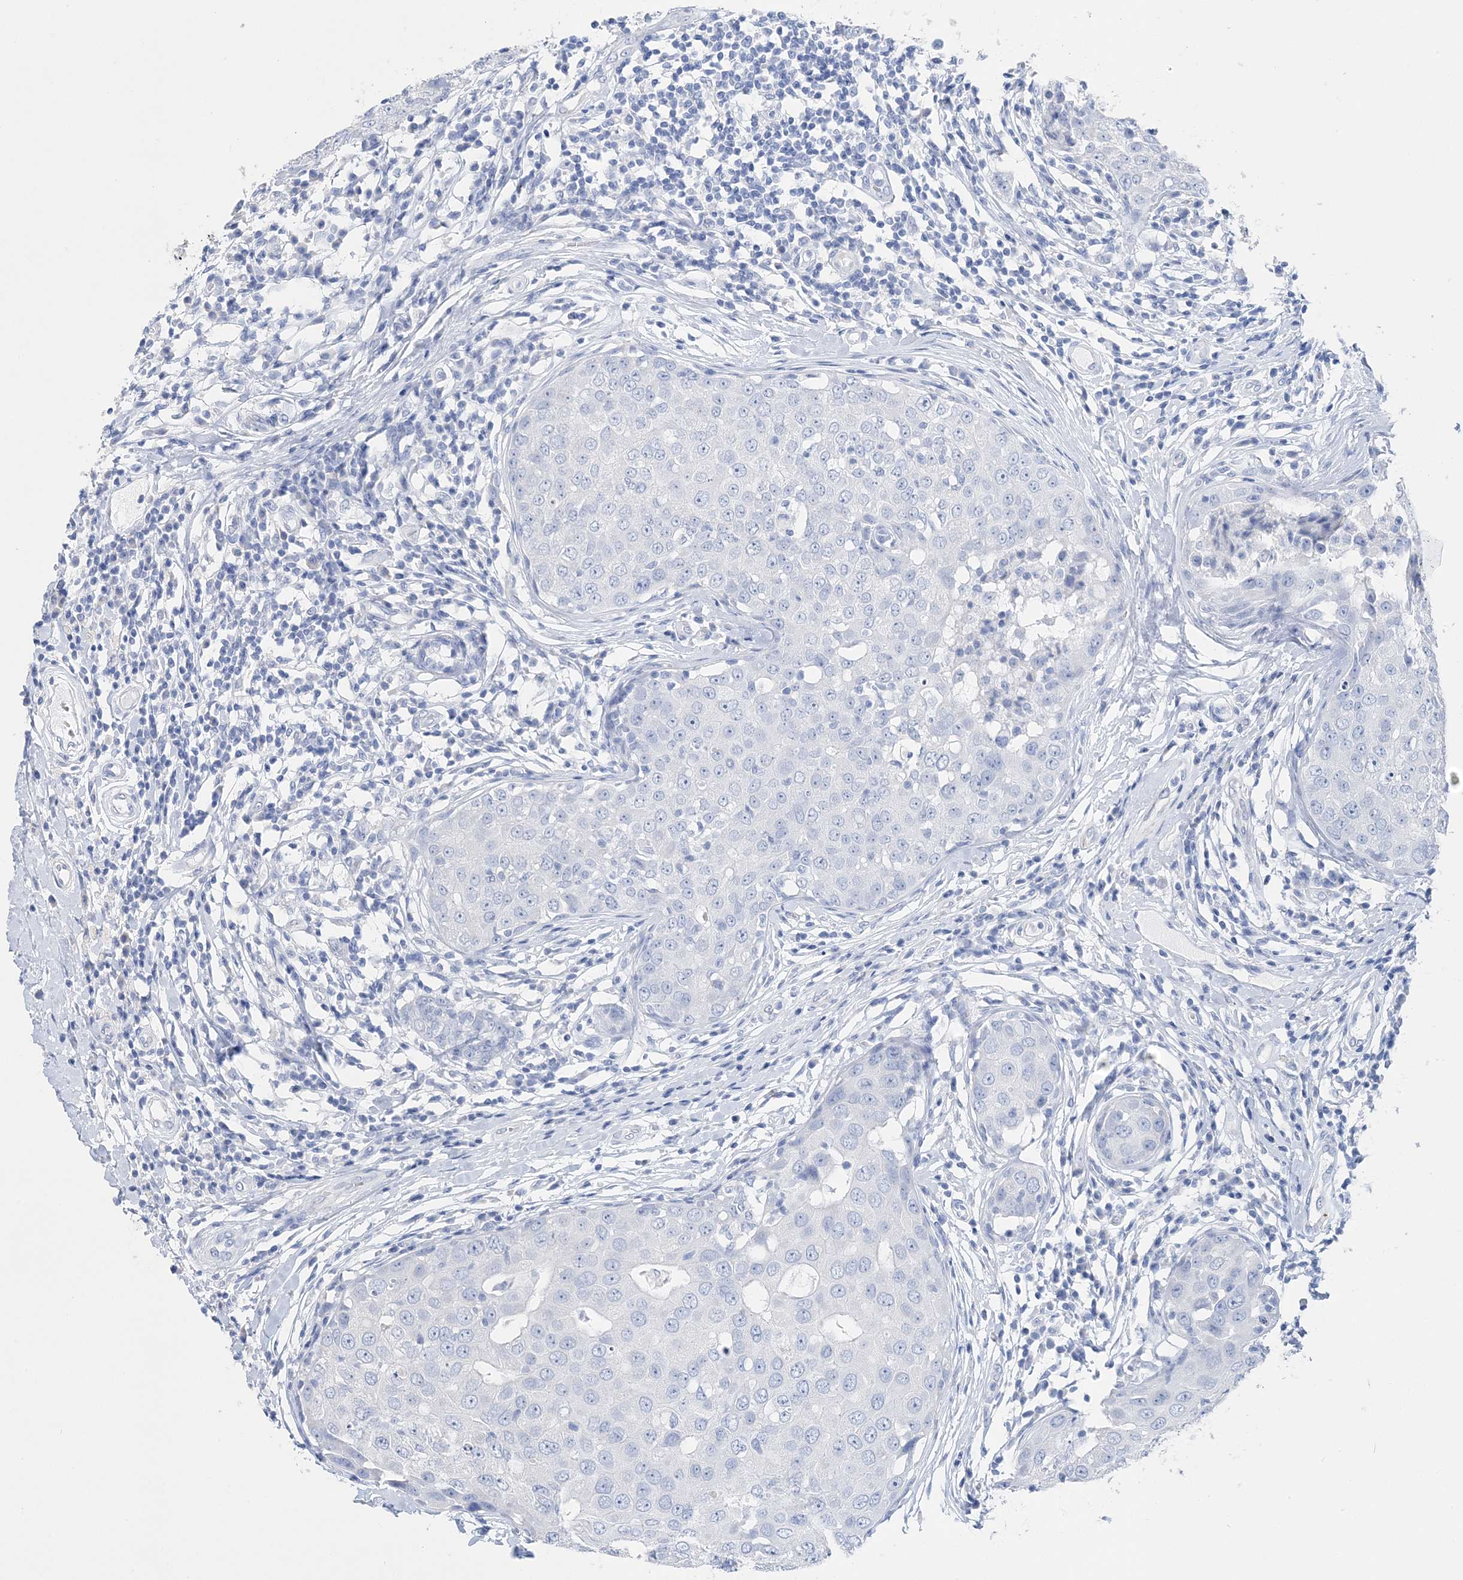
{"staining": {"intensity": "negative", "quantity": "none", "location": "none"}, "tissue": "breast cancer", "cell_type": "Tumor cells", "image_type": "cancer", "snomed": [{"axis": "morphology", "description": "Duct carcinoma"}, {"axis": "topography", "description": "Breast"}], "caption": "DAB immunohistochemical staining of human breast cancer (invasive ductal carcinoma) demonstrates no significant positivity in tumor cells.", "gene": "TSPYL6", "patient": {"sex": "female", "age": 27}}